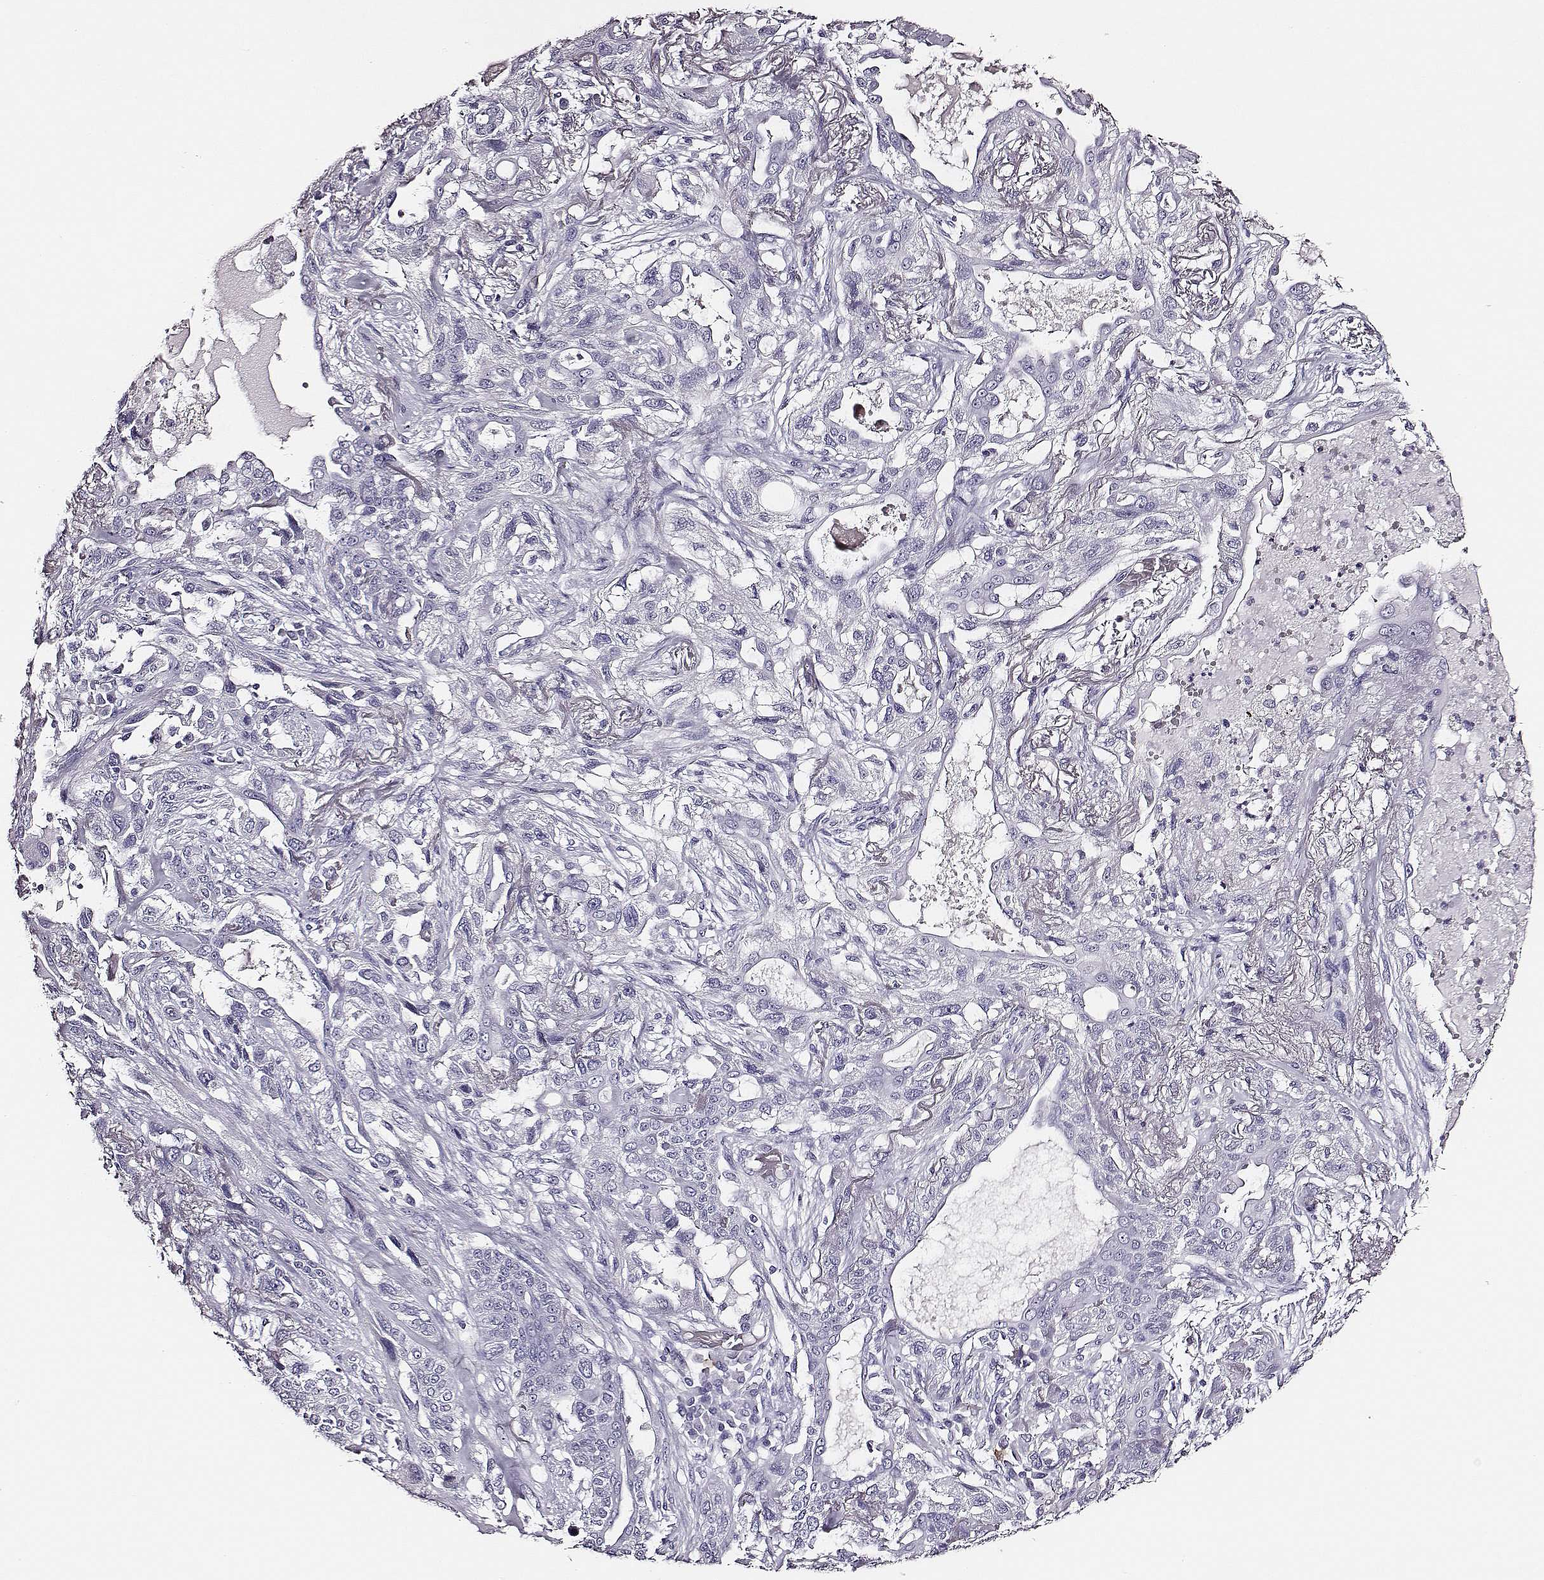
{"staining": {"intensity": "negative", "quantity": "none", "location": "none"}, "tissue": "lung cancer", "cell_type": "Tumor cells", "image_type": "cancer", "snomed": [{"axis": "morphology", "description": "Squamous cell carcinoma, NOS"}, {"axis": "topography", "description": "Lung"}], "caption": "Immunohistochemical staining of squamous cell carcinoma (lung) reveals no significant positivity in tumor cells.", "gene": "DPEP1", "patient": {"sex": "female", "age": 70}}